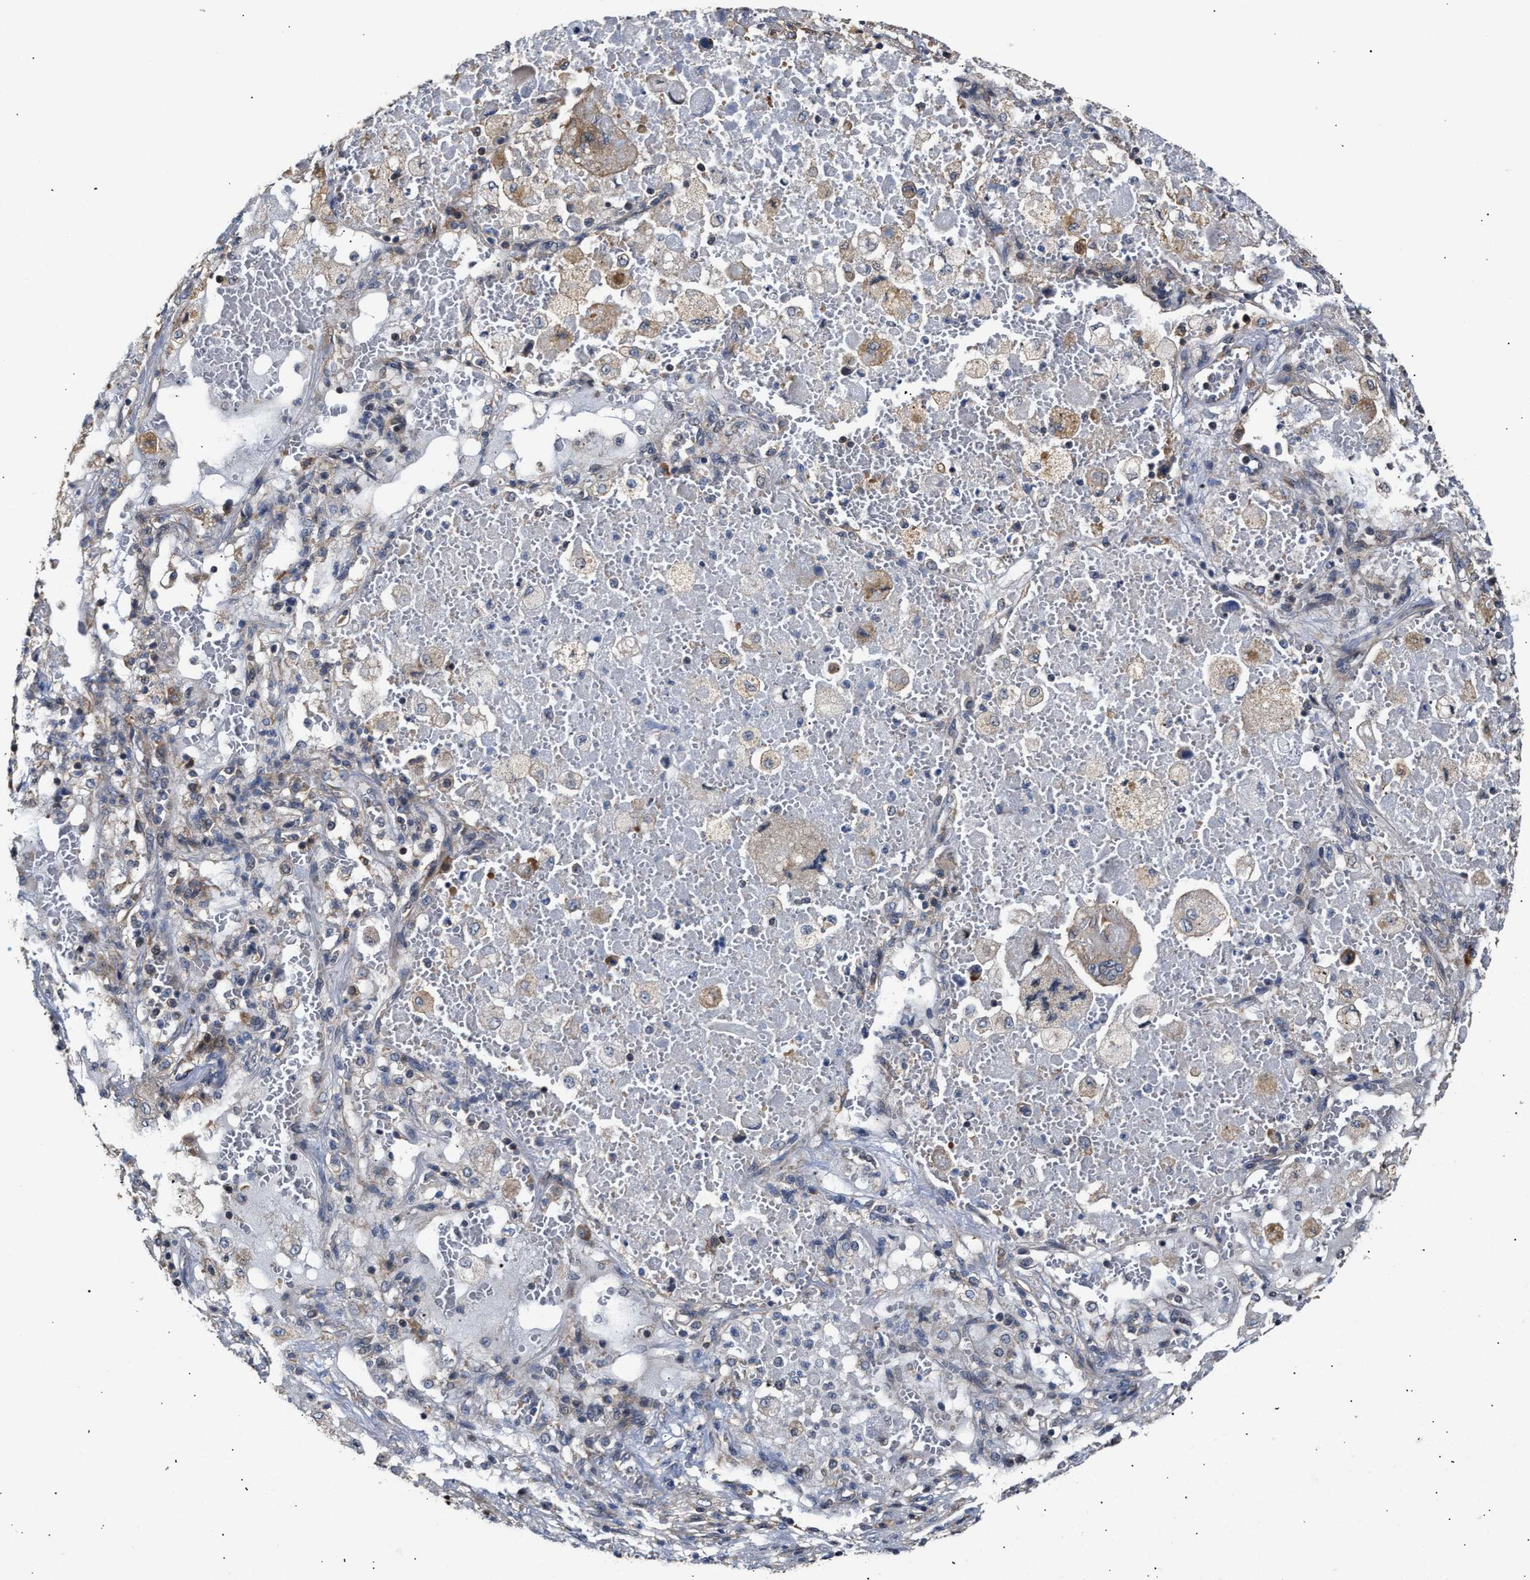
{"staining": {"intensity": "negative", "quantity": "none", "location": "none"}, "tissue": "lung cancer", "cell_type": "Tumor cells", "image_type": "cancer", "snomed": [{"axis": "morphology", "description": "Squamous cell carcinoma, NOS"}, {"axis": "topography", "description": "Lung"}], "caption": "IHC of human lung squamous cell carcinoma demonstrates no expression in tumor cells.", "gene": "CLIP2", "patient": {"sex": "male", "age": 61}}